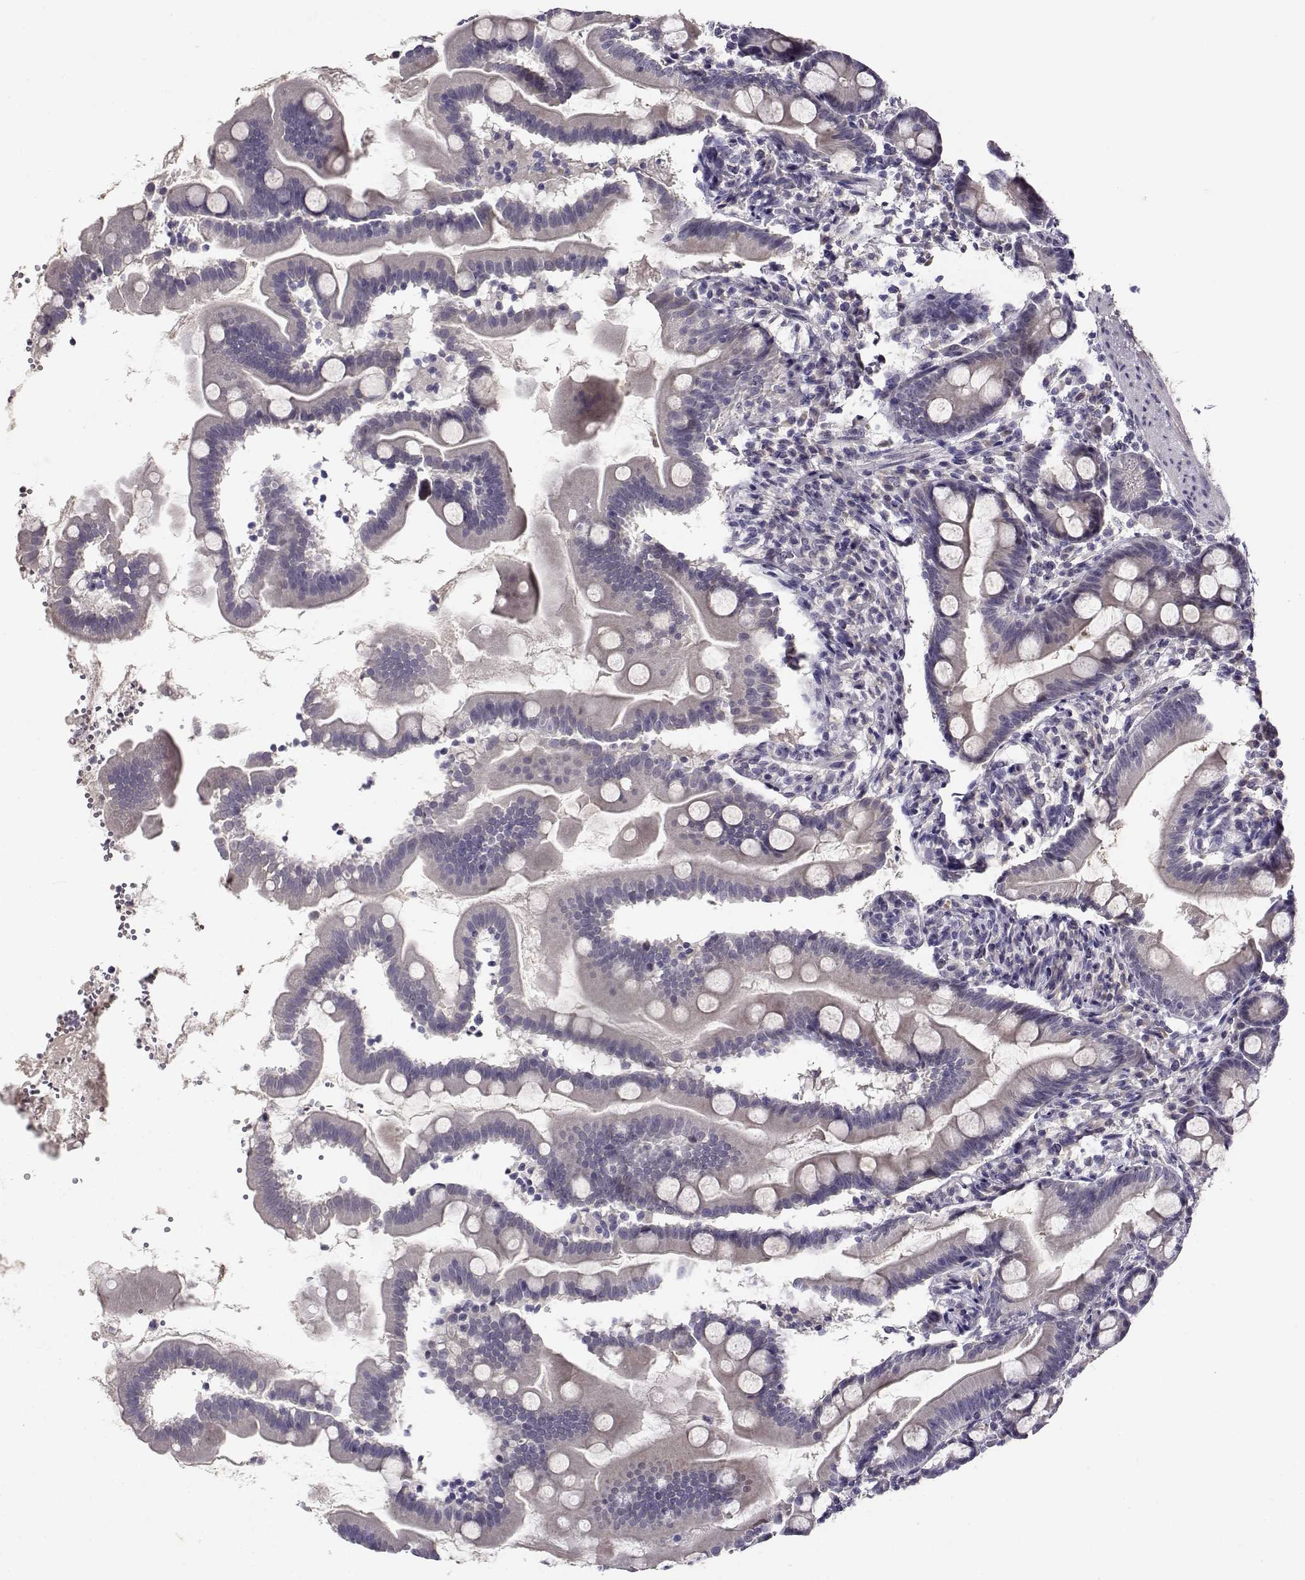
{"staining": {"intensity": "negative", "quantity": "none", "location": "none"}, "tissue": "small intestine", "cell_type": "Glandular cells", "image_type": "normal", "snomed": [{"axis": "morphology", "description": "Normal tissue, NOS"}, {"axis": "topography", "description": "Small intestine"}], "caption": "A high-resolution histopathology image shows immunohistochemistry (IHC) staining of normal small intestine, which exhibits no significant expression in glandular cells.", "gene": "RHOXF2", "patient": {"sex": "female", "age": 44}}